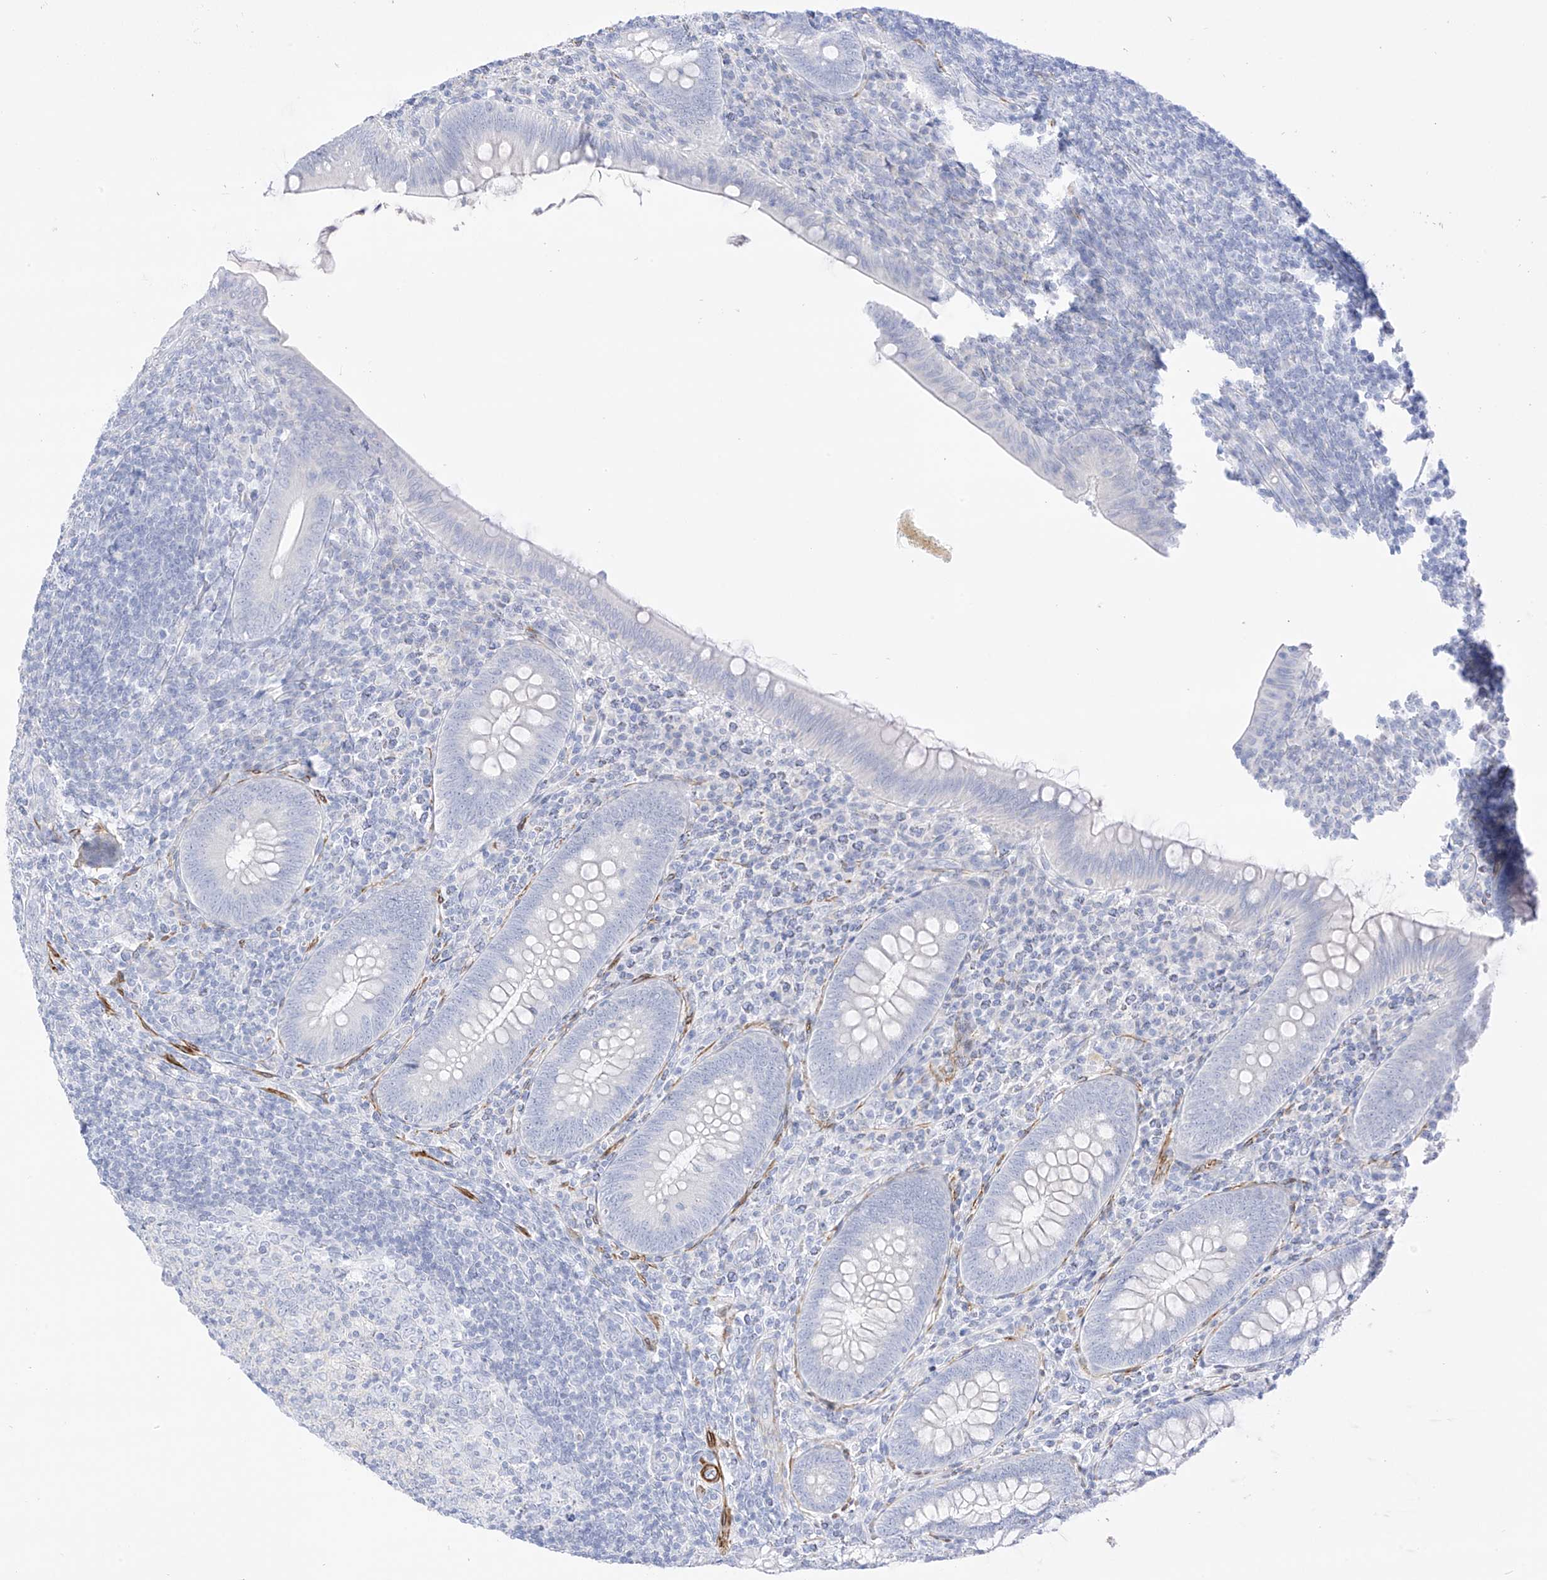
{"staining": {"intensity": "negative", "quantity": "none", "location": "none"}, "tissue": "appendix", "cell_type": "Glandular cells", "image_type": "normal", "snomed": [{"axis": "morphology", "description": "Normal tissue, NOS"}, {"axis": "topography", "description": "Appendix"}], "caption": "The immunohistochemistry (IHC) image has no significant staining in glandular cells of appendix.", "gene": "ST3GAL5", "patient": {"sex": "male", "age": 14}}